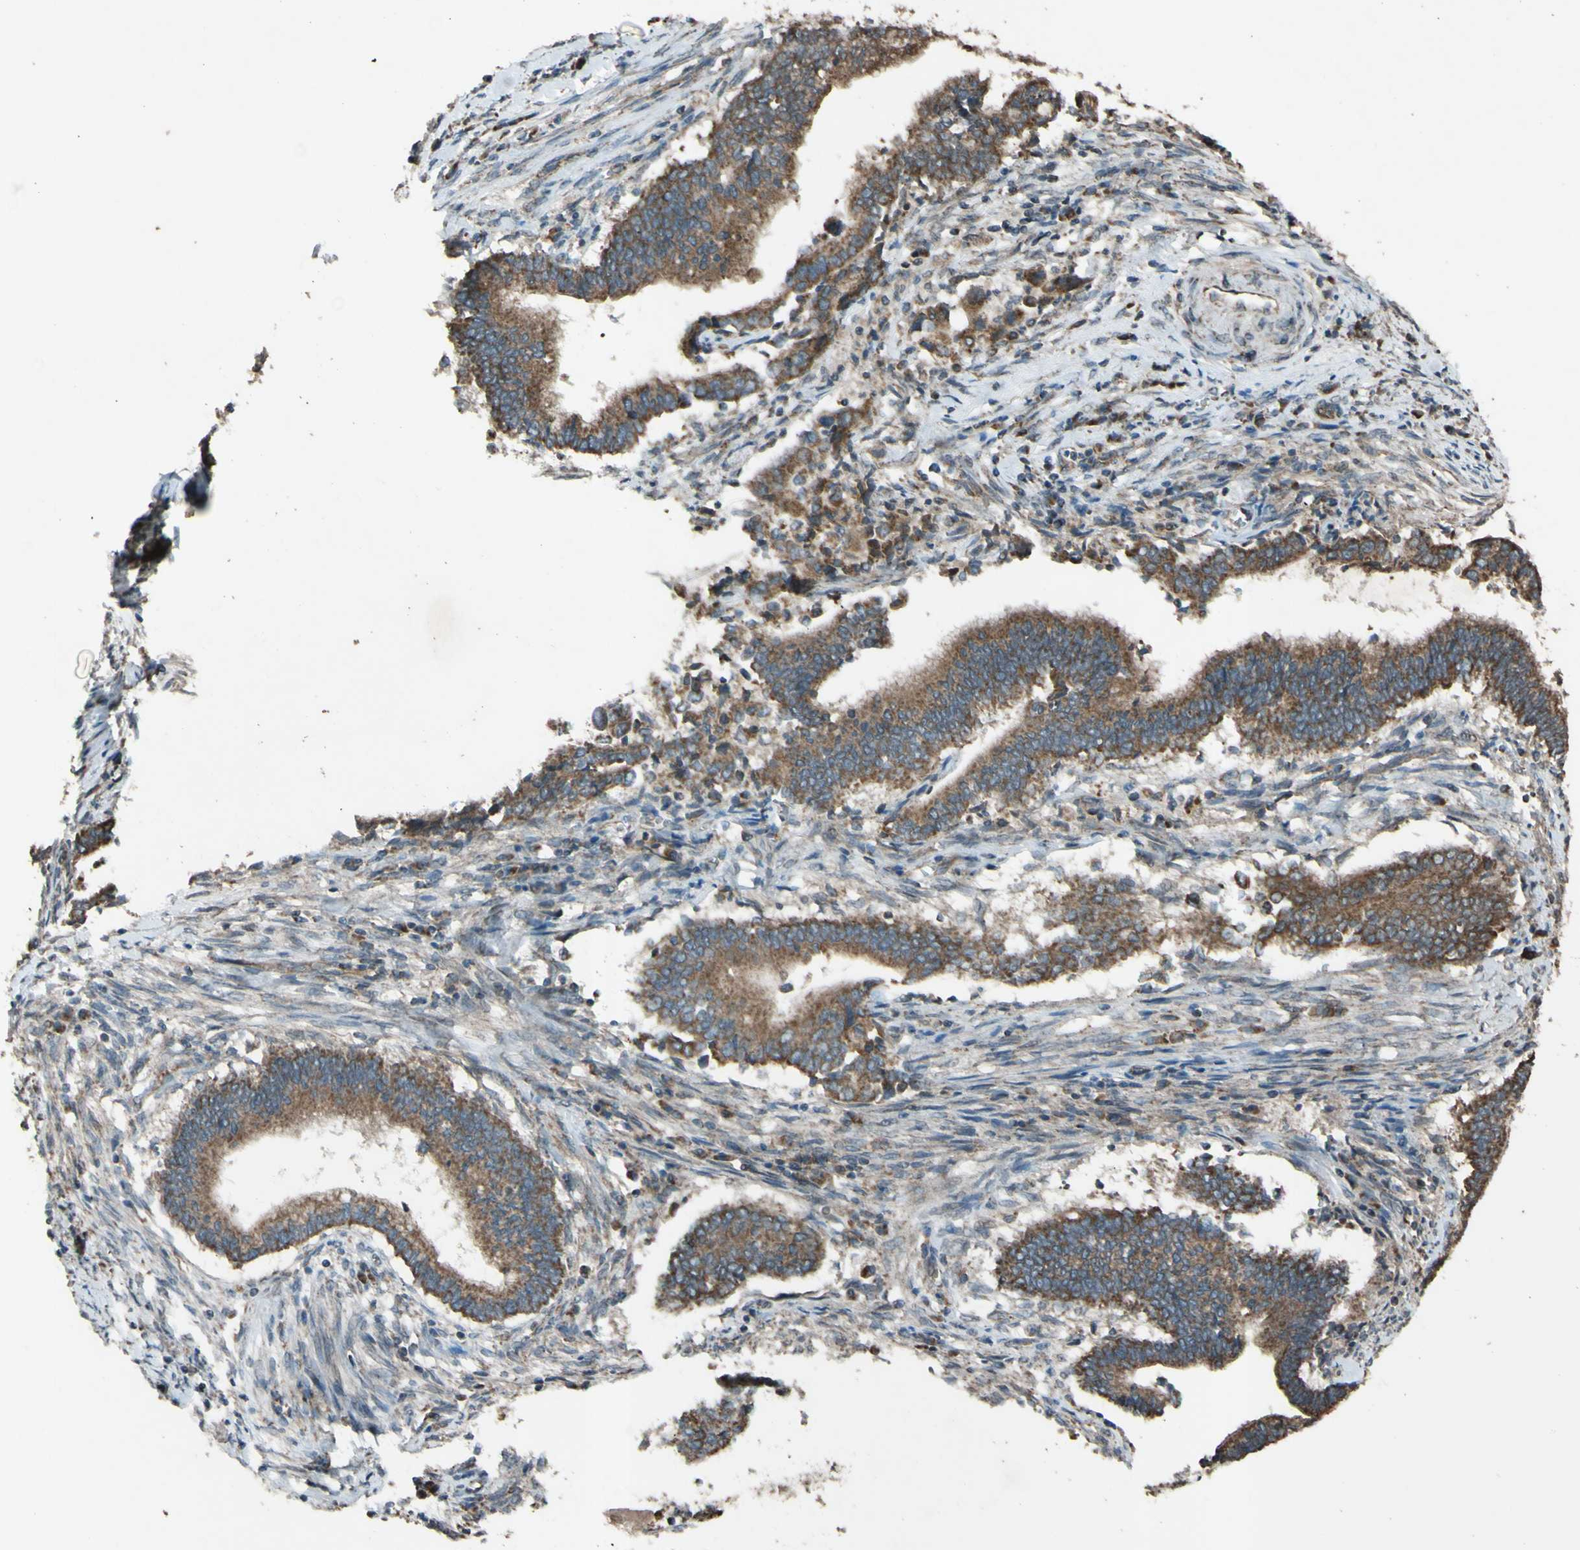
{"staining": {"intensity": "moderate", "quantity": ">75%", "location": "cytoplasmic/membranous"}, "tissue": "cervical cancer", "cell_type": "Tumor cells", "image_type": "cancer", "snomed": [{"axis": "morphology", "description": "Adenocarcinoma, NOS"}, {"axis": "topography", "description": "Cervix"}], "caption": "Protein expression analysis of cervical adenocarcinoma displays moderate cytoplasmic/membranous expression in approximately >75% of tumor cells.", "gene": "ACOT8", "patient": {"sex": "female", "age": 44}}